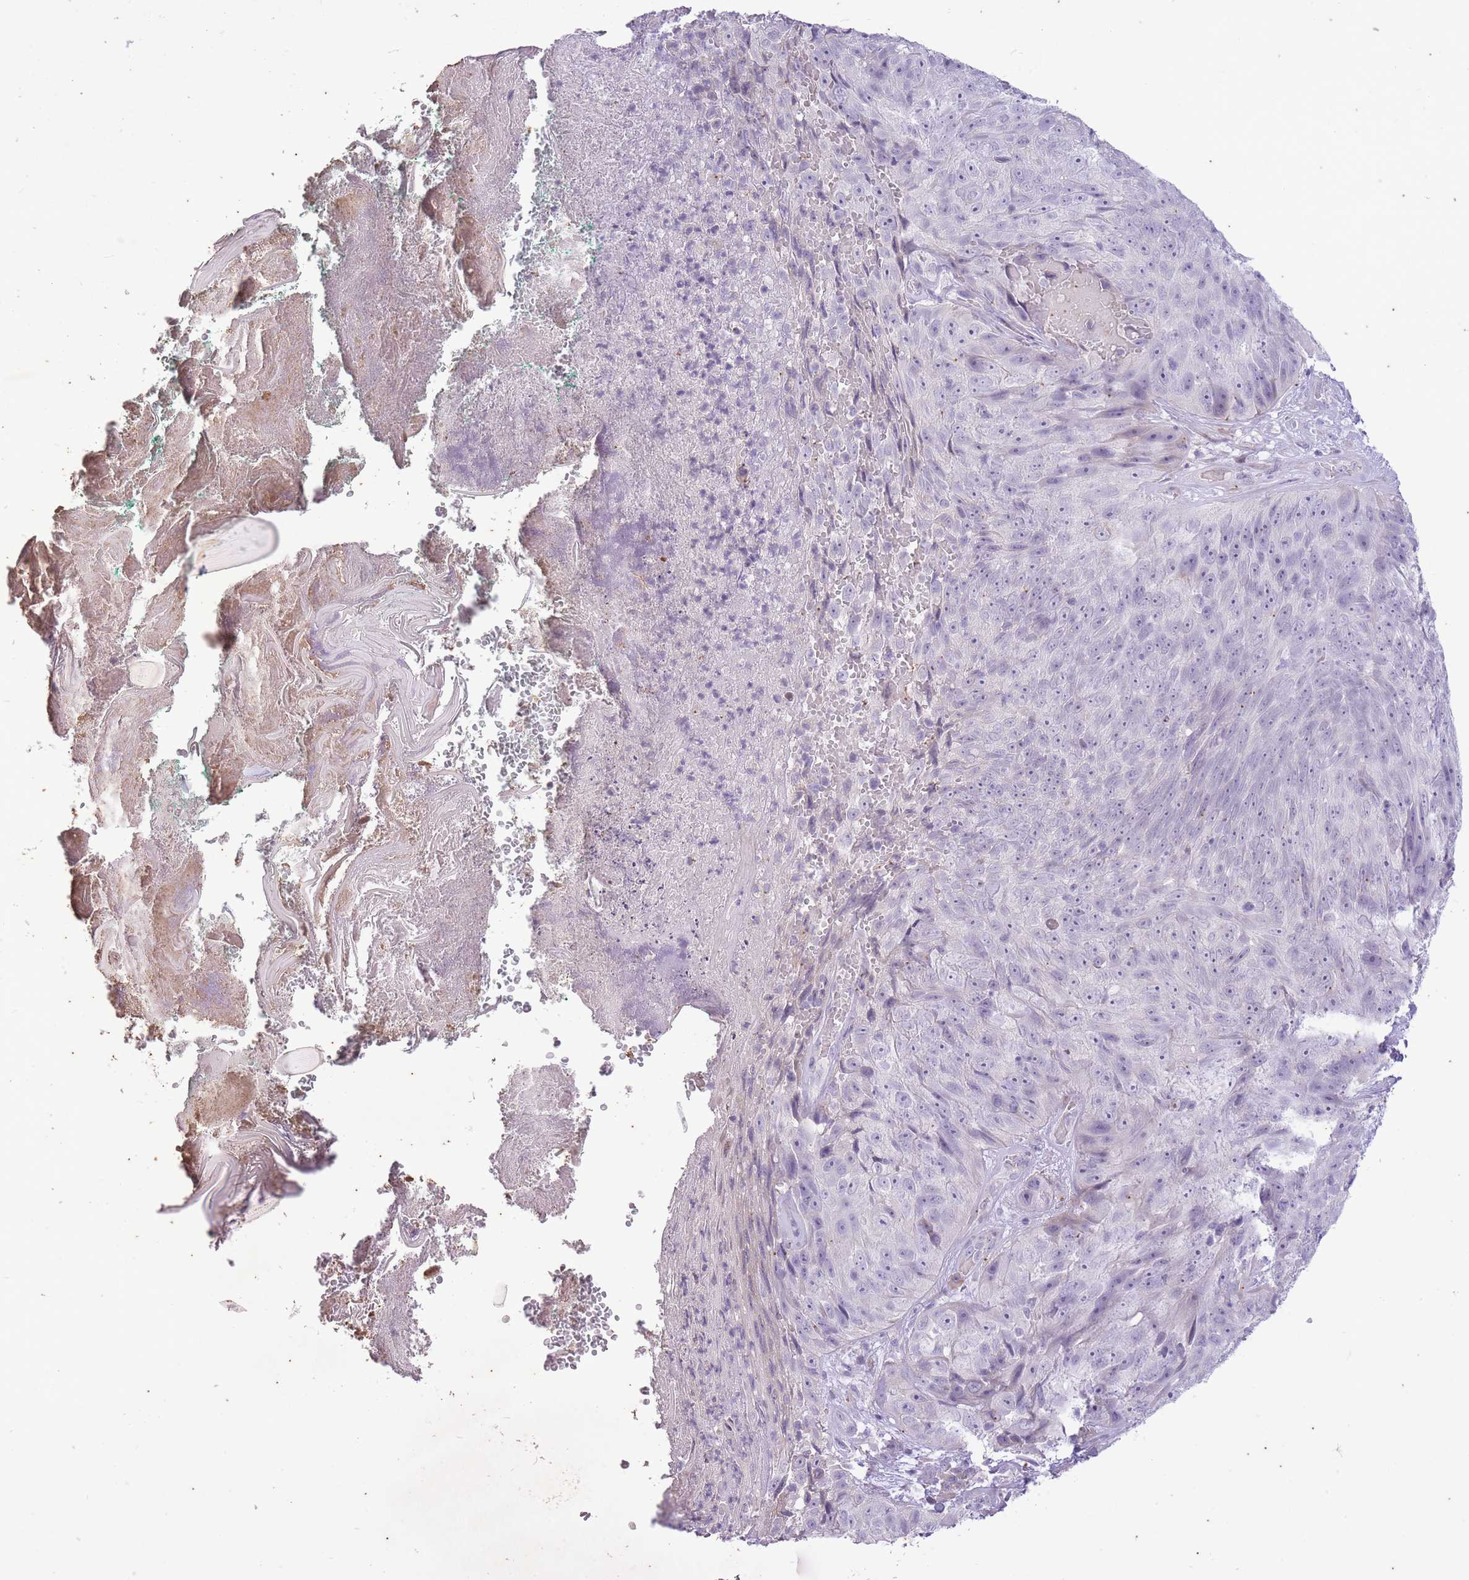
{"staining": {"intensity": "negative", "quantity": "none", "location": "none"}, "tissue": "skin cancer", "cell_type": "Tumor cells", "image_type": "cancer", "snomed": [{"axis": "morphology", "description": "Squamous cell carcinoma, NOS"}, {"axis": "topography", "description": "Skin"}], "caption": "A micrograph of human squamous cell carcinoma (skin) is negative for staining in tumor cells.", "gene": "CNTNAP3", "patient": {"sex": "female", "age": 87}}